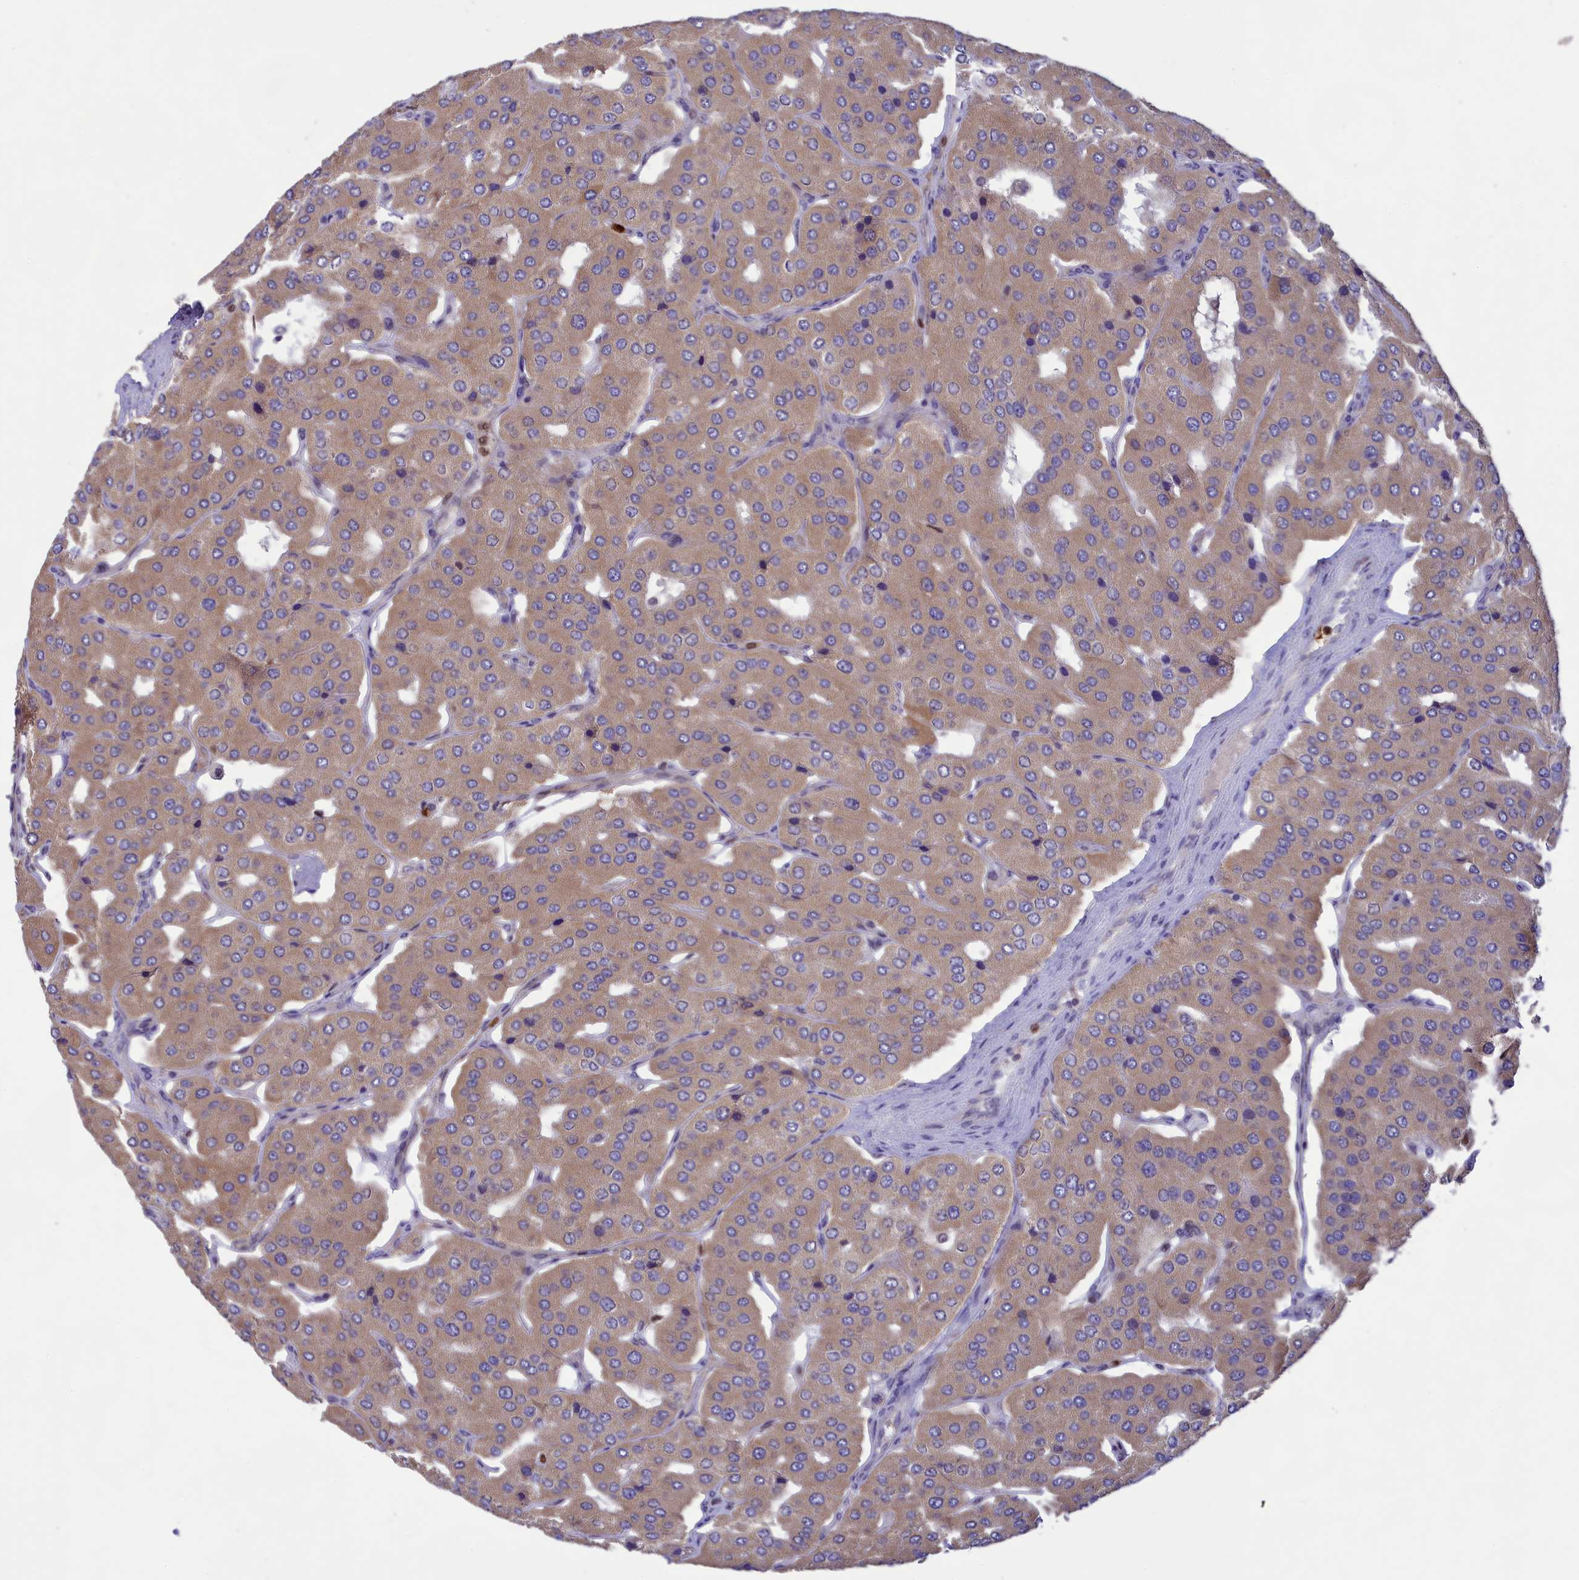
{"staining": {"intensity": "weak", "quantity": ">75%", "location": "cytoplasmic/membranous"}, "tissue": "parathyroid gland", "cell_type": "Glandular cells", "image_type": "normal", "snomed": [{"axis": "morphology", "description": "Normal tissue, NOS"}, {"axis": "morphology", "description": "Adenoma, NOS"}, {"axis": "topography", "description": "Parathyroid gland"}], "caption": "Immunohistochemical staining of unremarkable human parathyroid gland reveals weak cytoplasmic/membranous protein staining in about >75% of glandular cells.", "gene": "PKHD1L1", "patient": {"sex": "female", "age": 86}}